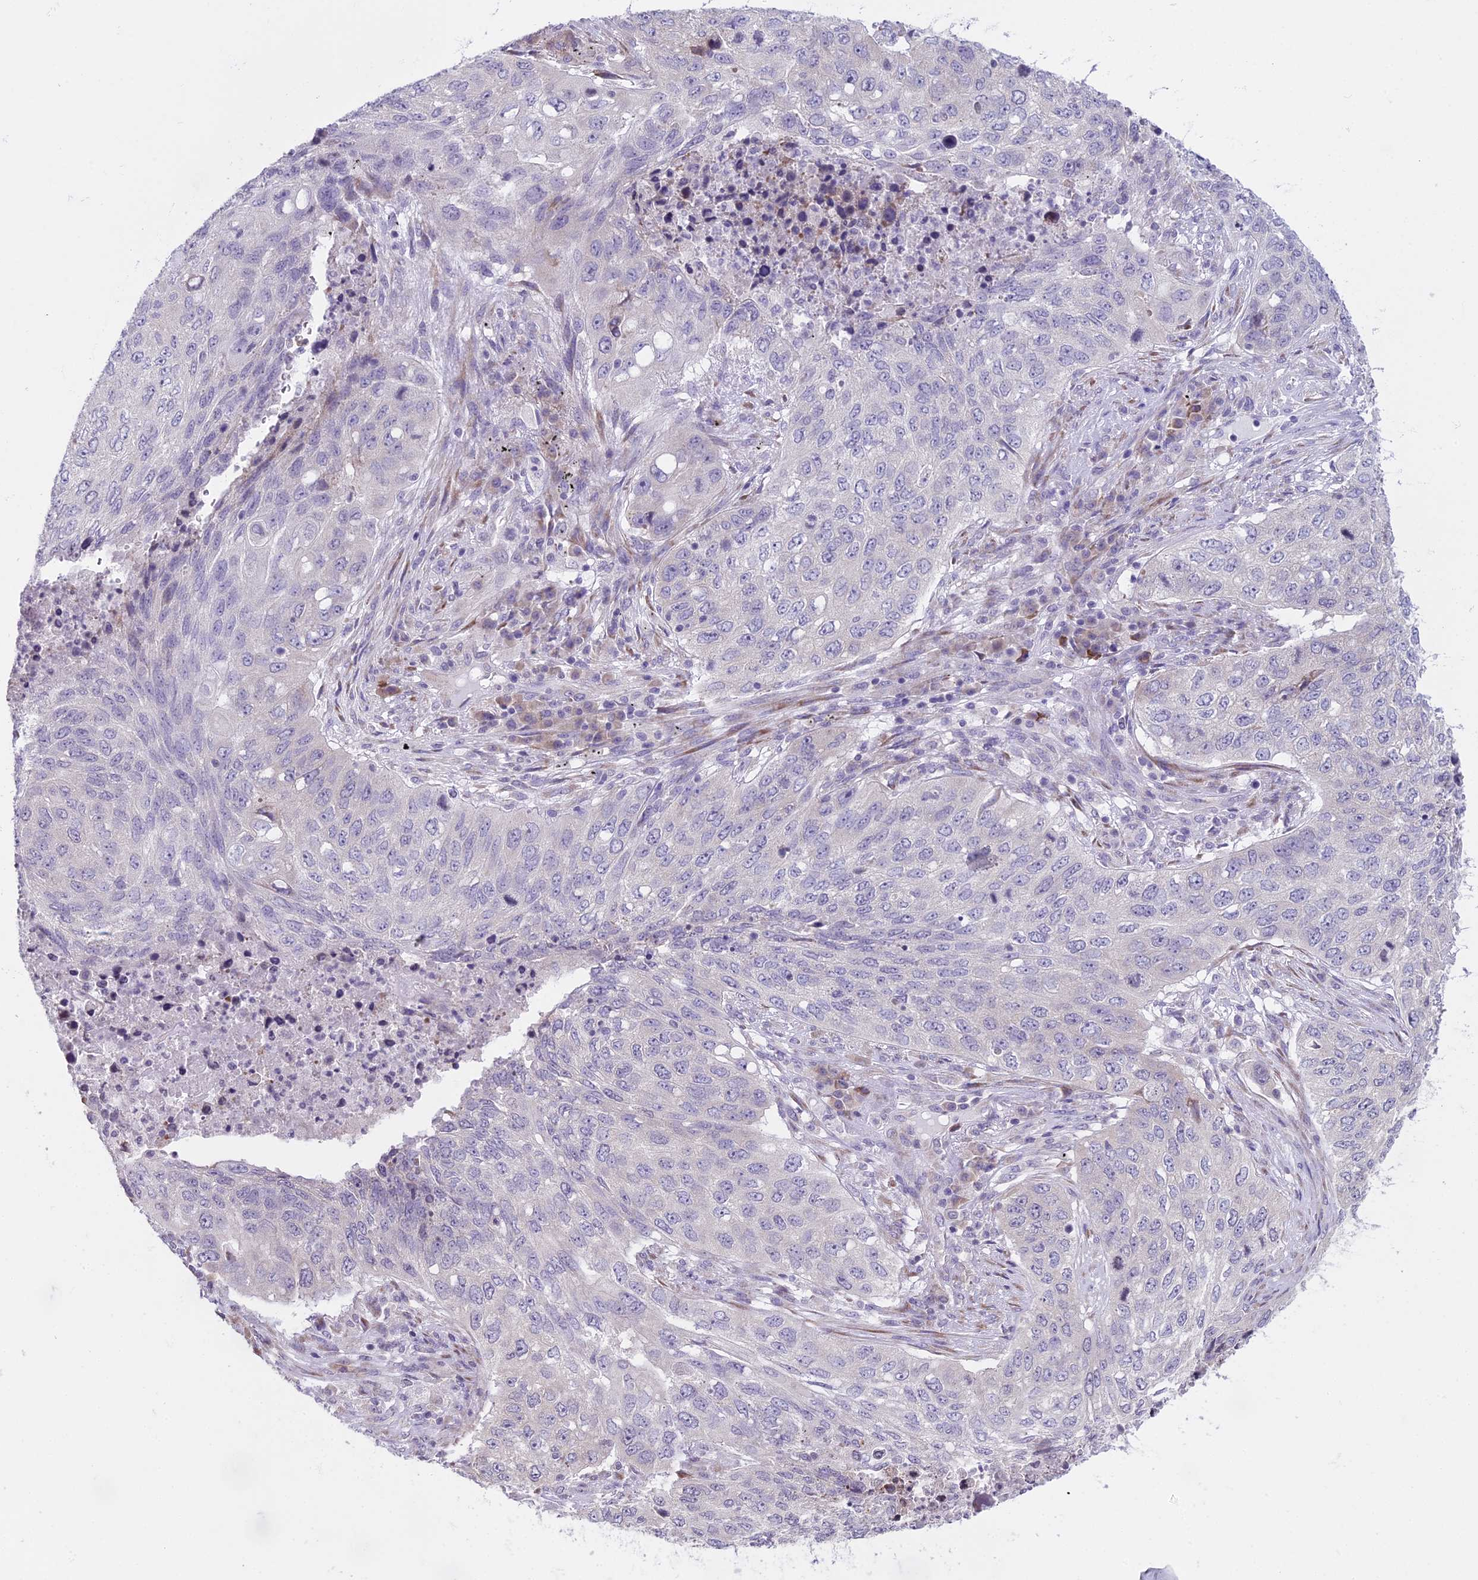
{"staining": {"intensity": "negative", "quantity": "none", "location": "none"}, "tissue": "lung cancer", "cell_type": "Tumor cells", "image_type": "cancer", "snomed": [{"axis": "morphology", "description": "Squamous cell carcinoma, NOS"}, {"axis": "topography", "description": "Lung"}], "caption": "This image is of lung cancer (squamous cell carcinoma) stained with IHC to label a protein in brown with the nuclei are counter-stained blue. There is no positivity in tumor cells. (Brightfield microscopy of DAB immunohistochemistry at high magnification).", "gene": "RPS26", "patient": {"sex": "female", "age": 63}}